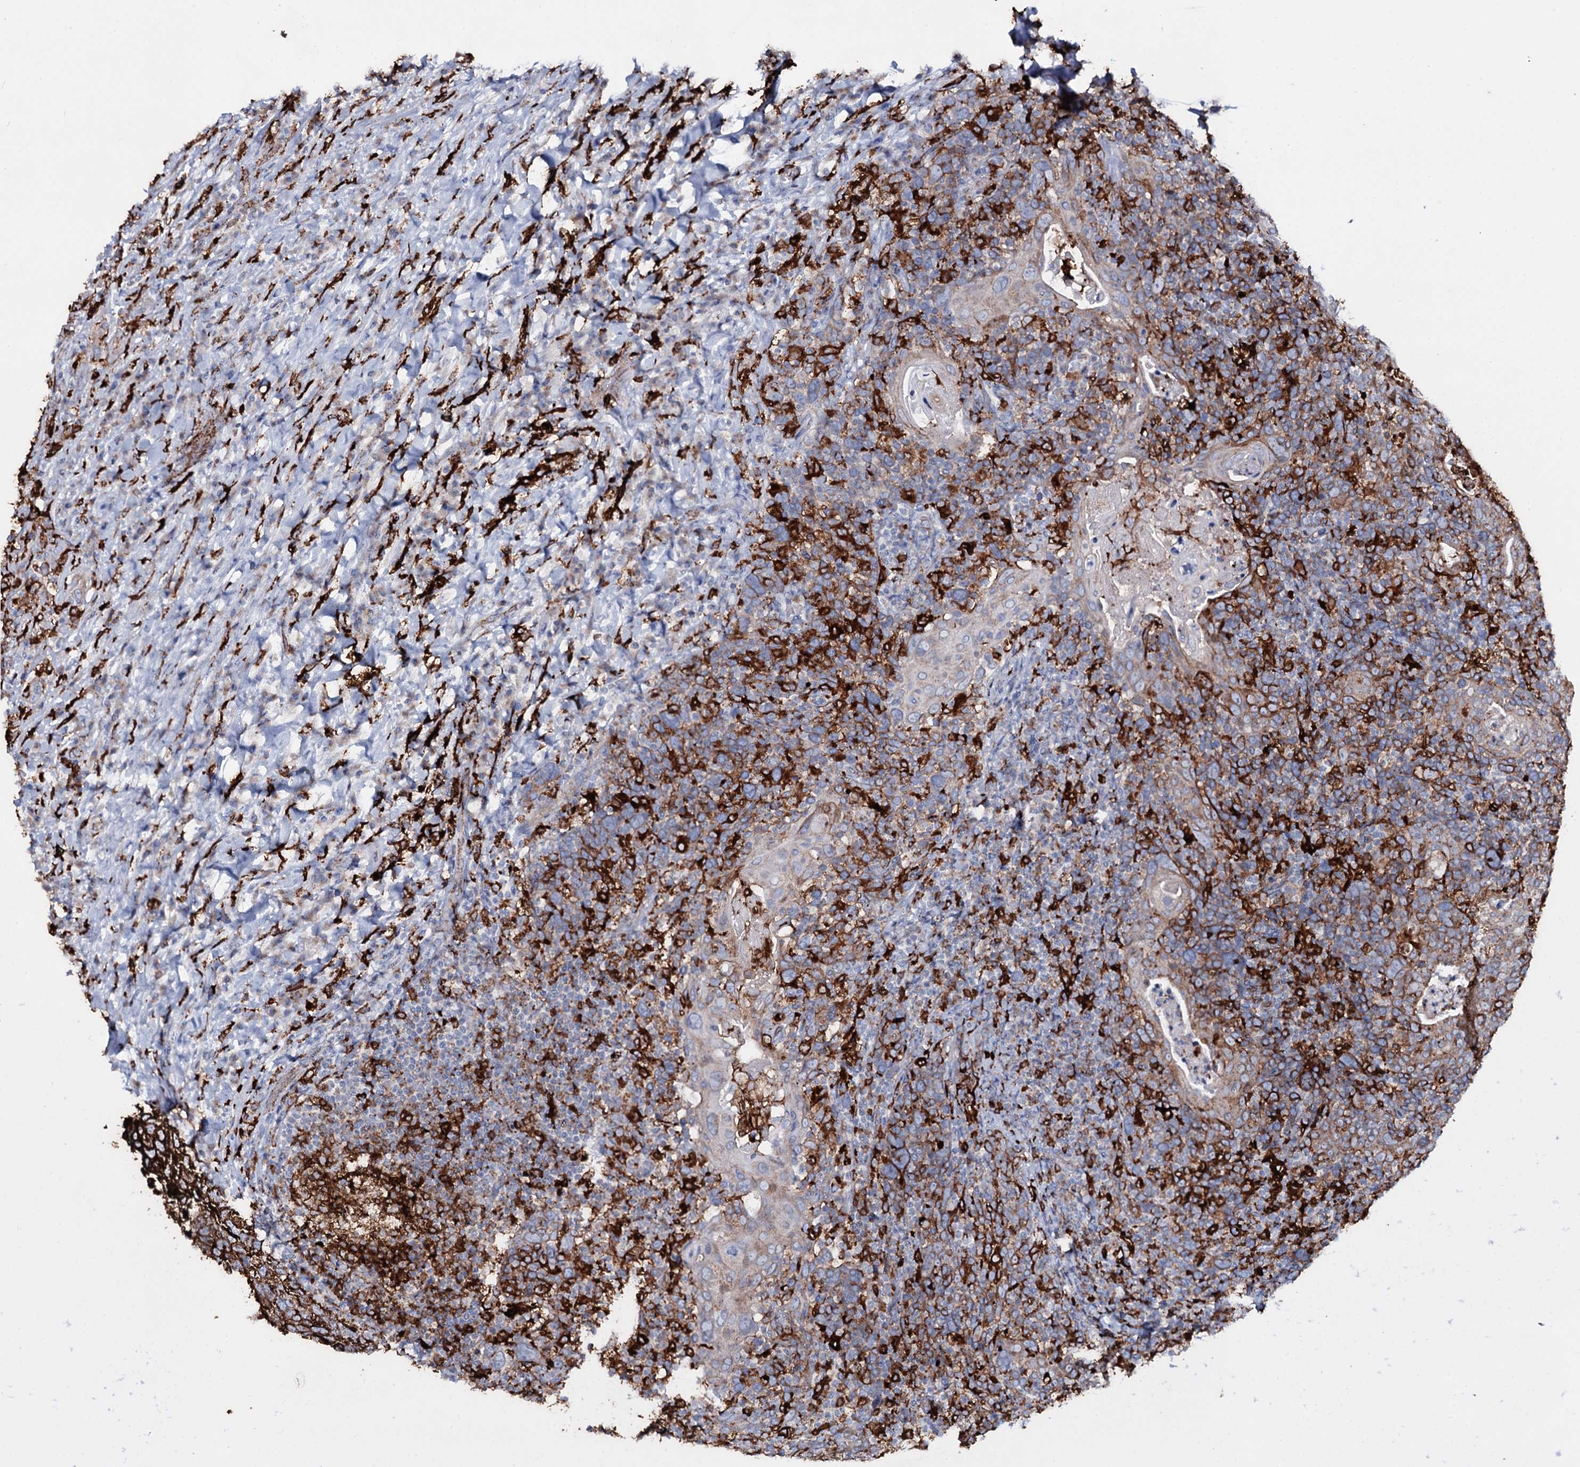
{"staining": {"intensity": "weak", "quantity": "25%-75%", "location": "cytoplasmic/membranous"}, "tissue": "head and neck cancer", "cell_type": "Tumor cells", "image_type": "cancer", "snomed": [{"axis": "morphology", "description": "Squamous cell carcinoma, NOS"}, {"axis": "morphology", "description": "Squamous cell carcinoma, metastatic, NOS"}, {"axis": "topography", "description": "Lymph node"}, {"axis": "topography", "description": "Head-Neck"}], "caption": "Head and neck squamous cell carcinoma was stained to show a protein in brown. There is low levels of weak cytoplasmic/membranous positivity in about 25%-75% of tumor cells.", "gene": "OSBPL2", "patient": {"sex": "male", "age": 62}}